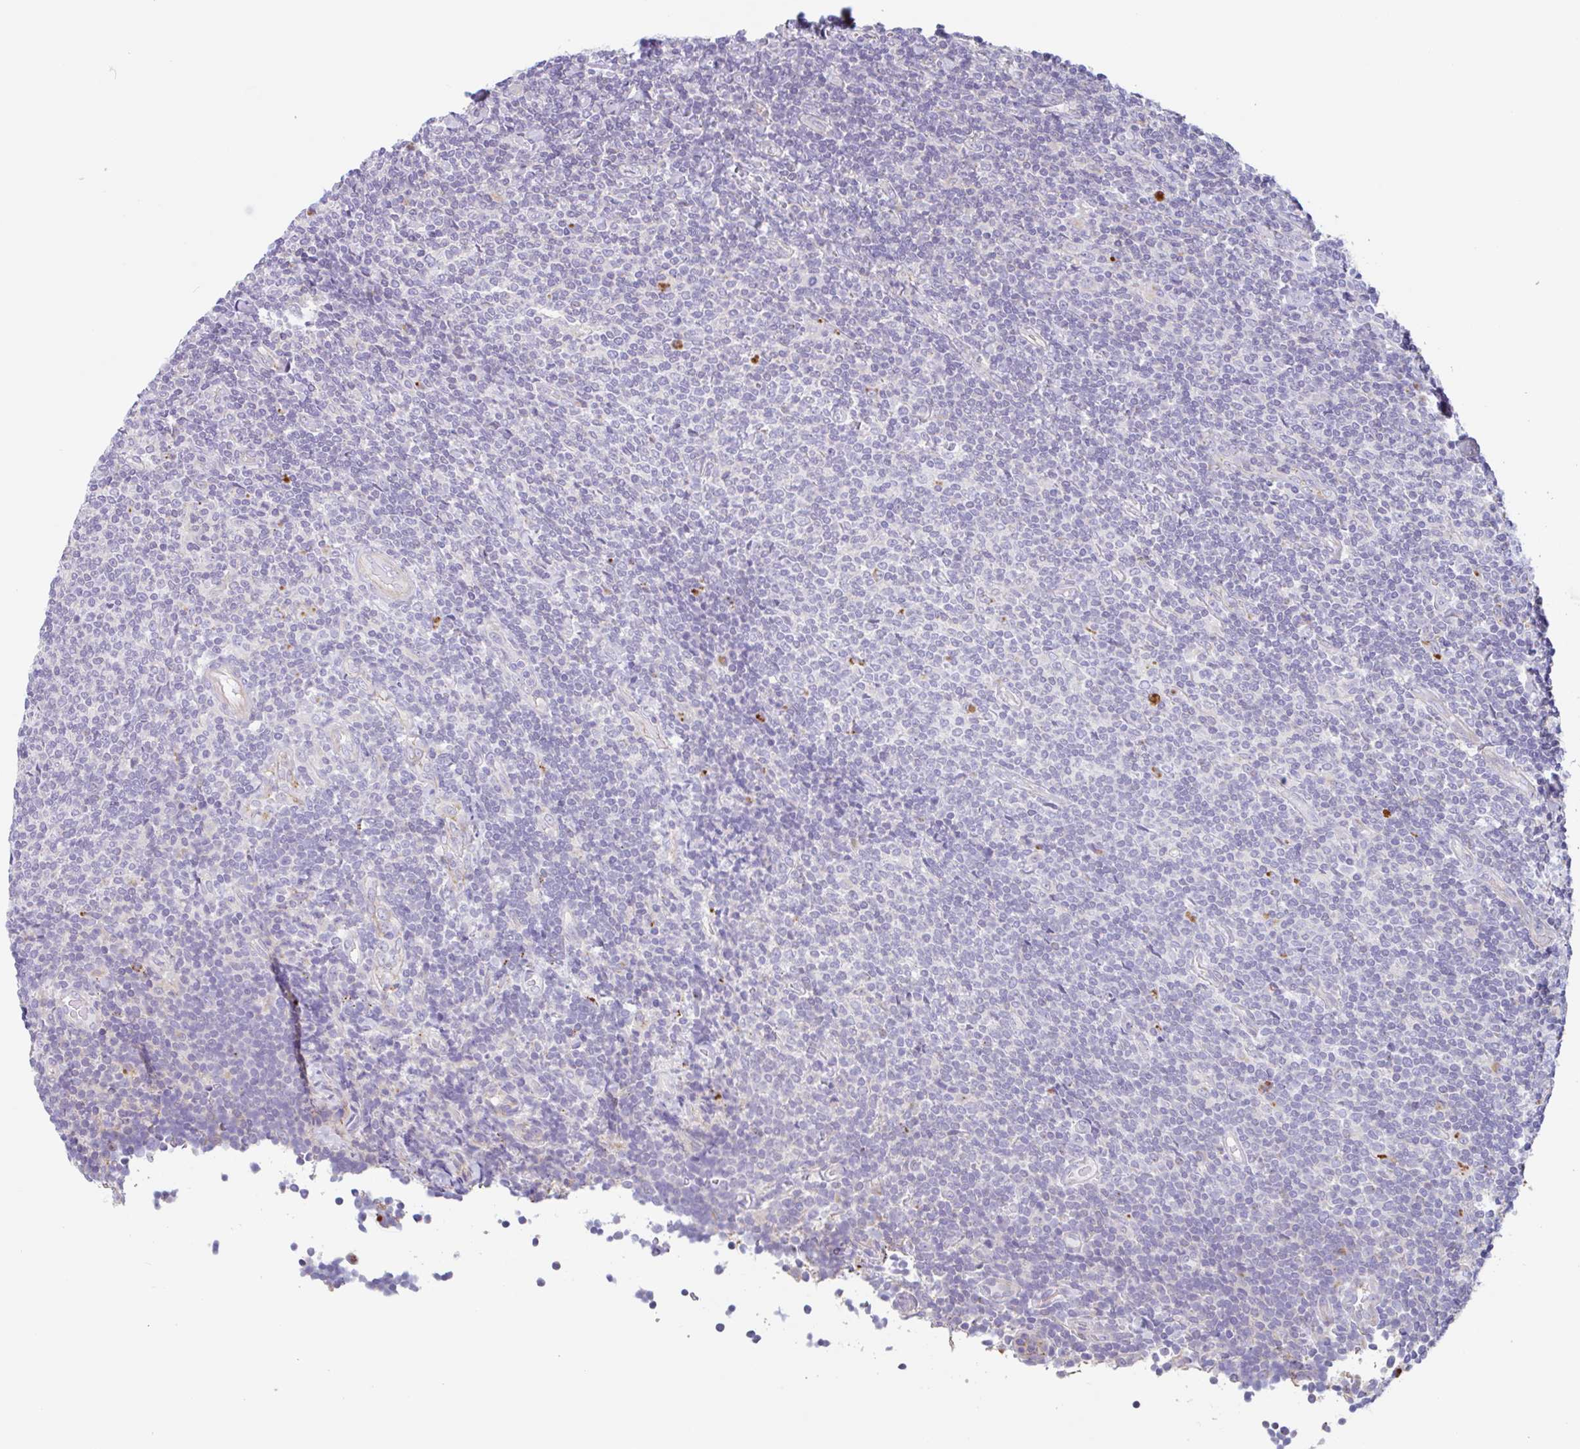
{"staining": {"intensity": "negative", "quantity": "none", "location": "none"}, "tissue": "lymphoma", "cell_type": "Tumor cells", "image_type": "cancer", "snomed": [{"axis": "morphology", "description": "Malignant lymphoma, non-Hodgkin's type, Low grade"}, {"axis": "topography", "description": "Lymph node"}], "caption": "Tumor cells show no significant protein expression in lymphoma.", "gene": "LENG9", "patient": {"sex": "male", "age": 52}}